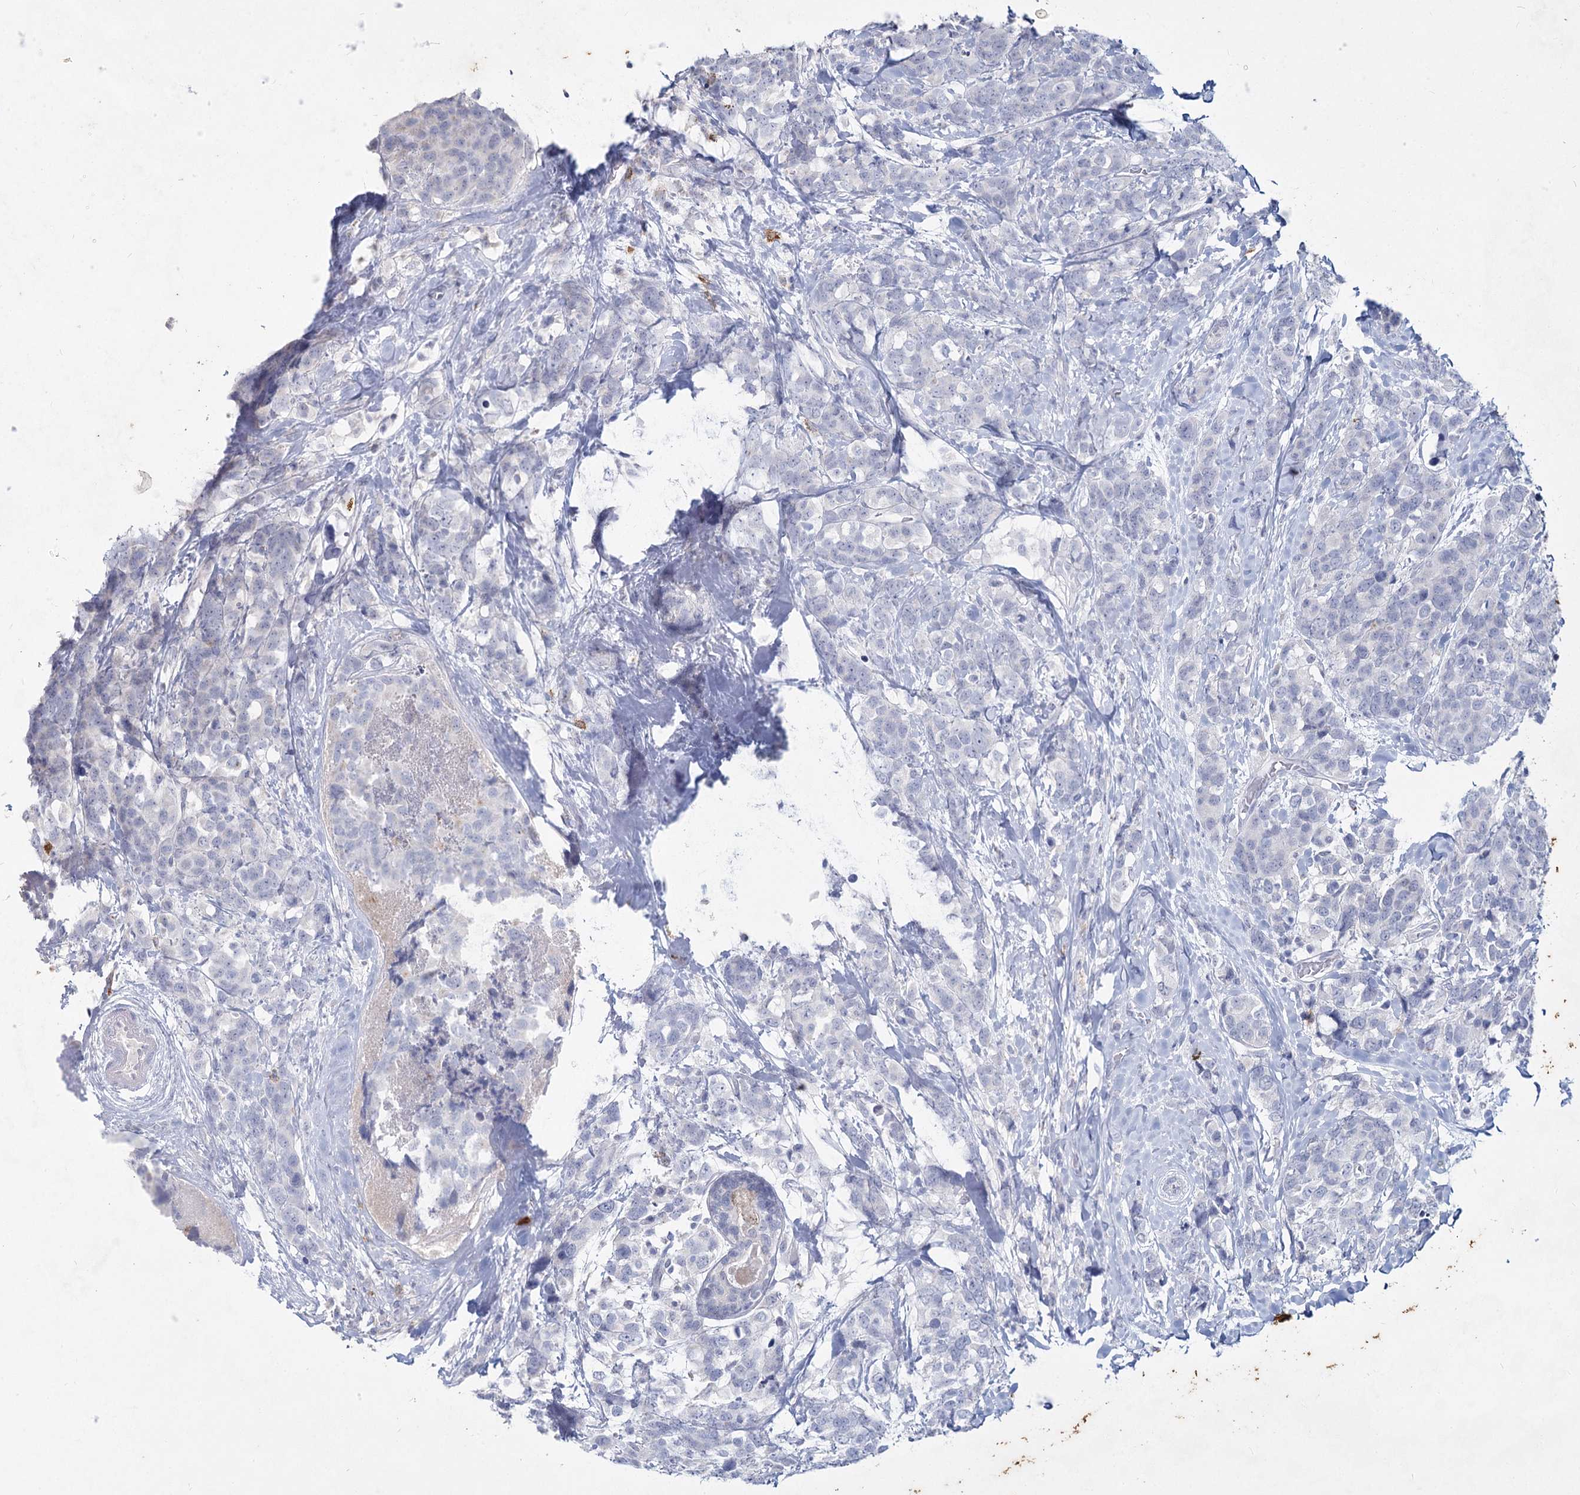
{"staining": {"intensity": "negative", "quantity": "none", "location": "none"}, "tissue": "breast cancer", "cell_type": "Tumor cells", "image_type": "cancer", "snomed": [{"axis": "morphology", "description": "Lobular carcinoma"}, {"axis": "topography", "description": "Breast"}], "caption": "Tumor cells show no significant protein staining in lobular carcinoma (breast).", "gene": "CCDC73", "patient": {"sex": "female", "age": 59}}